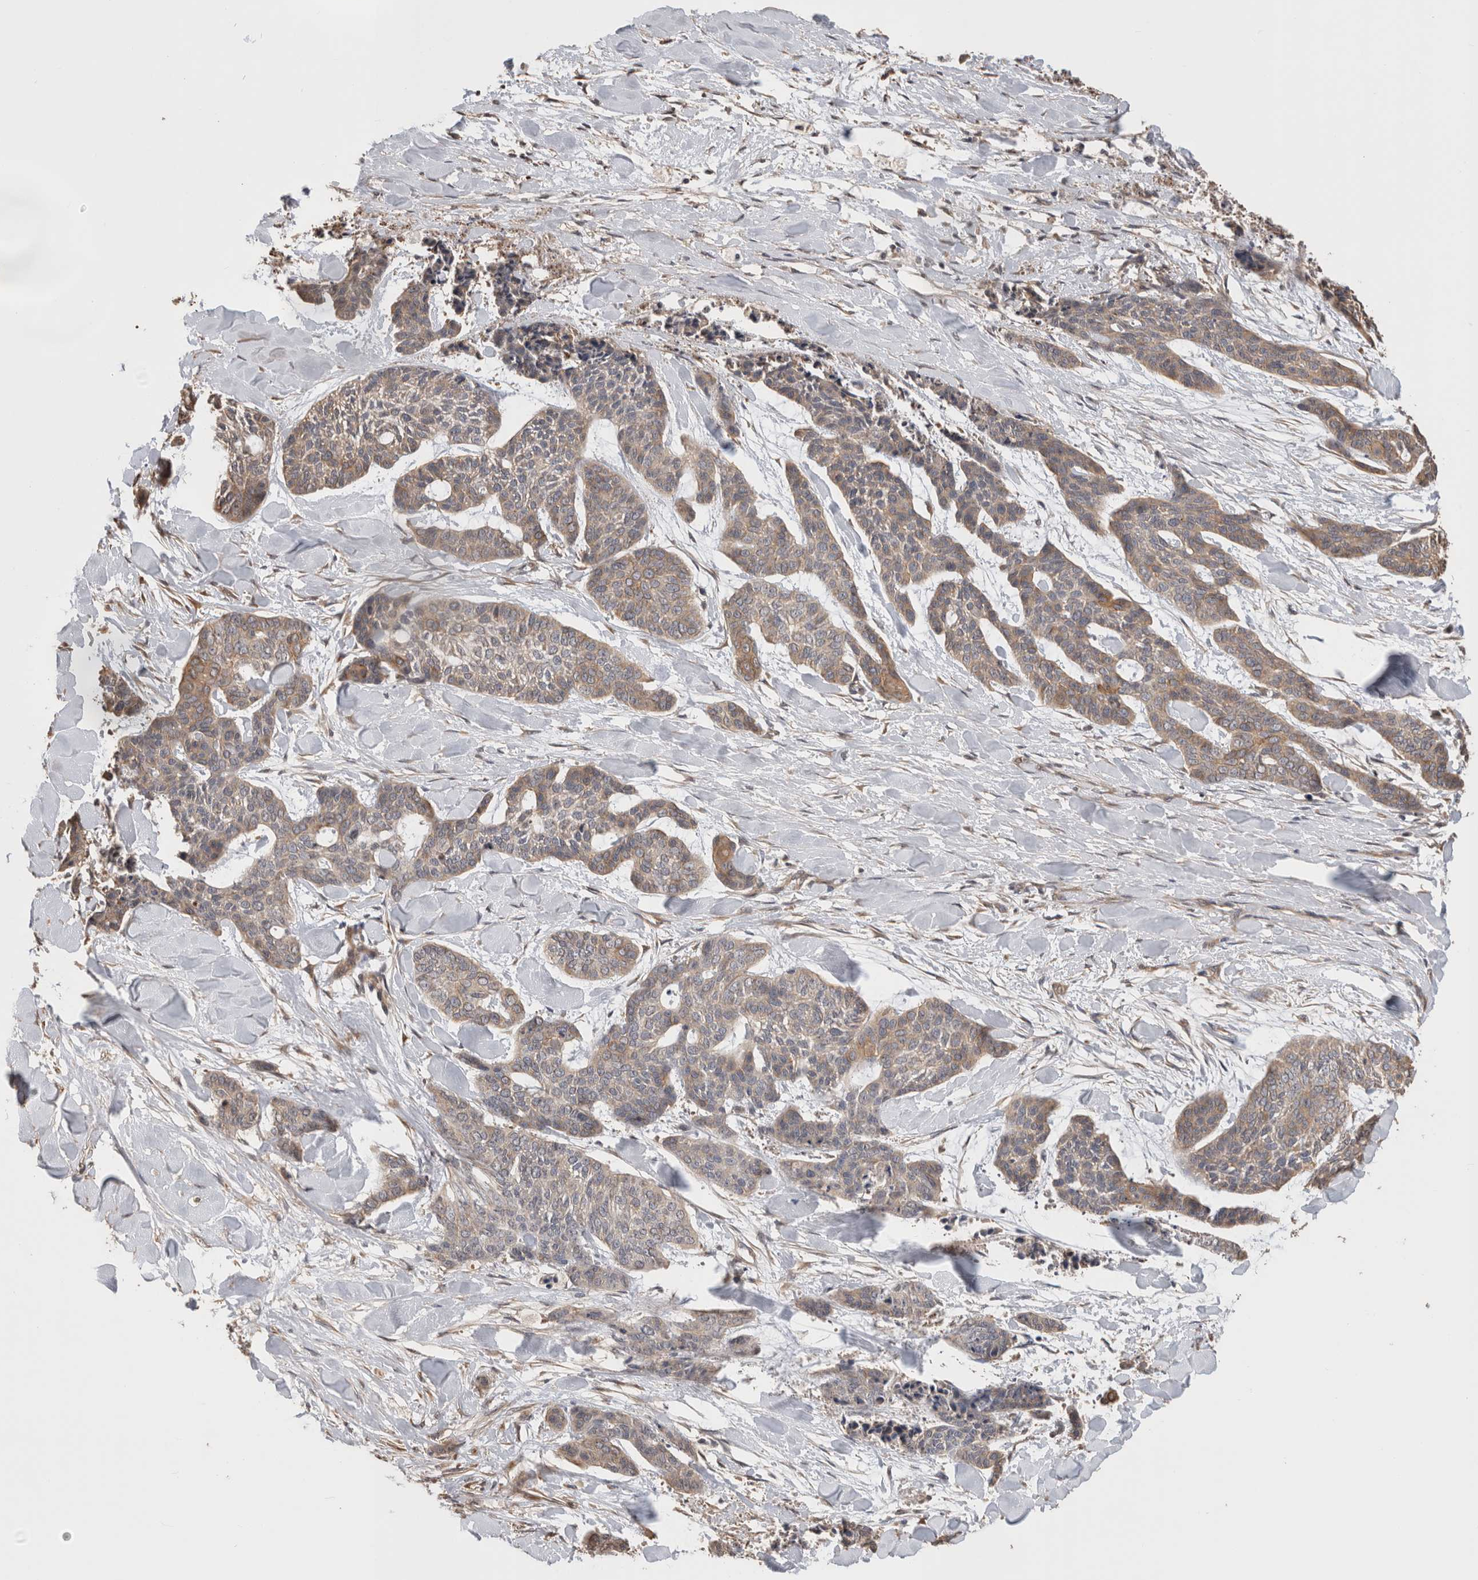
{"staining": {"intensity": "moderate", "quantity": "25%-75%", "location": "cytoplasmic/membranous"}, "tissue": "skin cancer", "cell_type": "Tumor cells", "image_type": "cancer", "snomed": [{"axis": "morphology", "description": "Basal cell carcinoma"}, {"axis": "topography", "description": "Skin"}], "caption": "About 25%-75% of tumor cells in human skin basal cell carcinoma reveal moderate cytoplasmic/membranous protein positivity as visualized by brown immunohistochemical staining.", "gene": "CLIP1", "patient": {"sex": "female", "age": 64}}